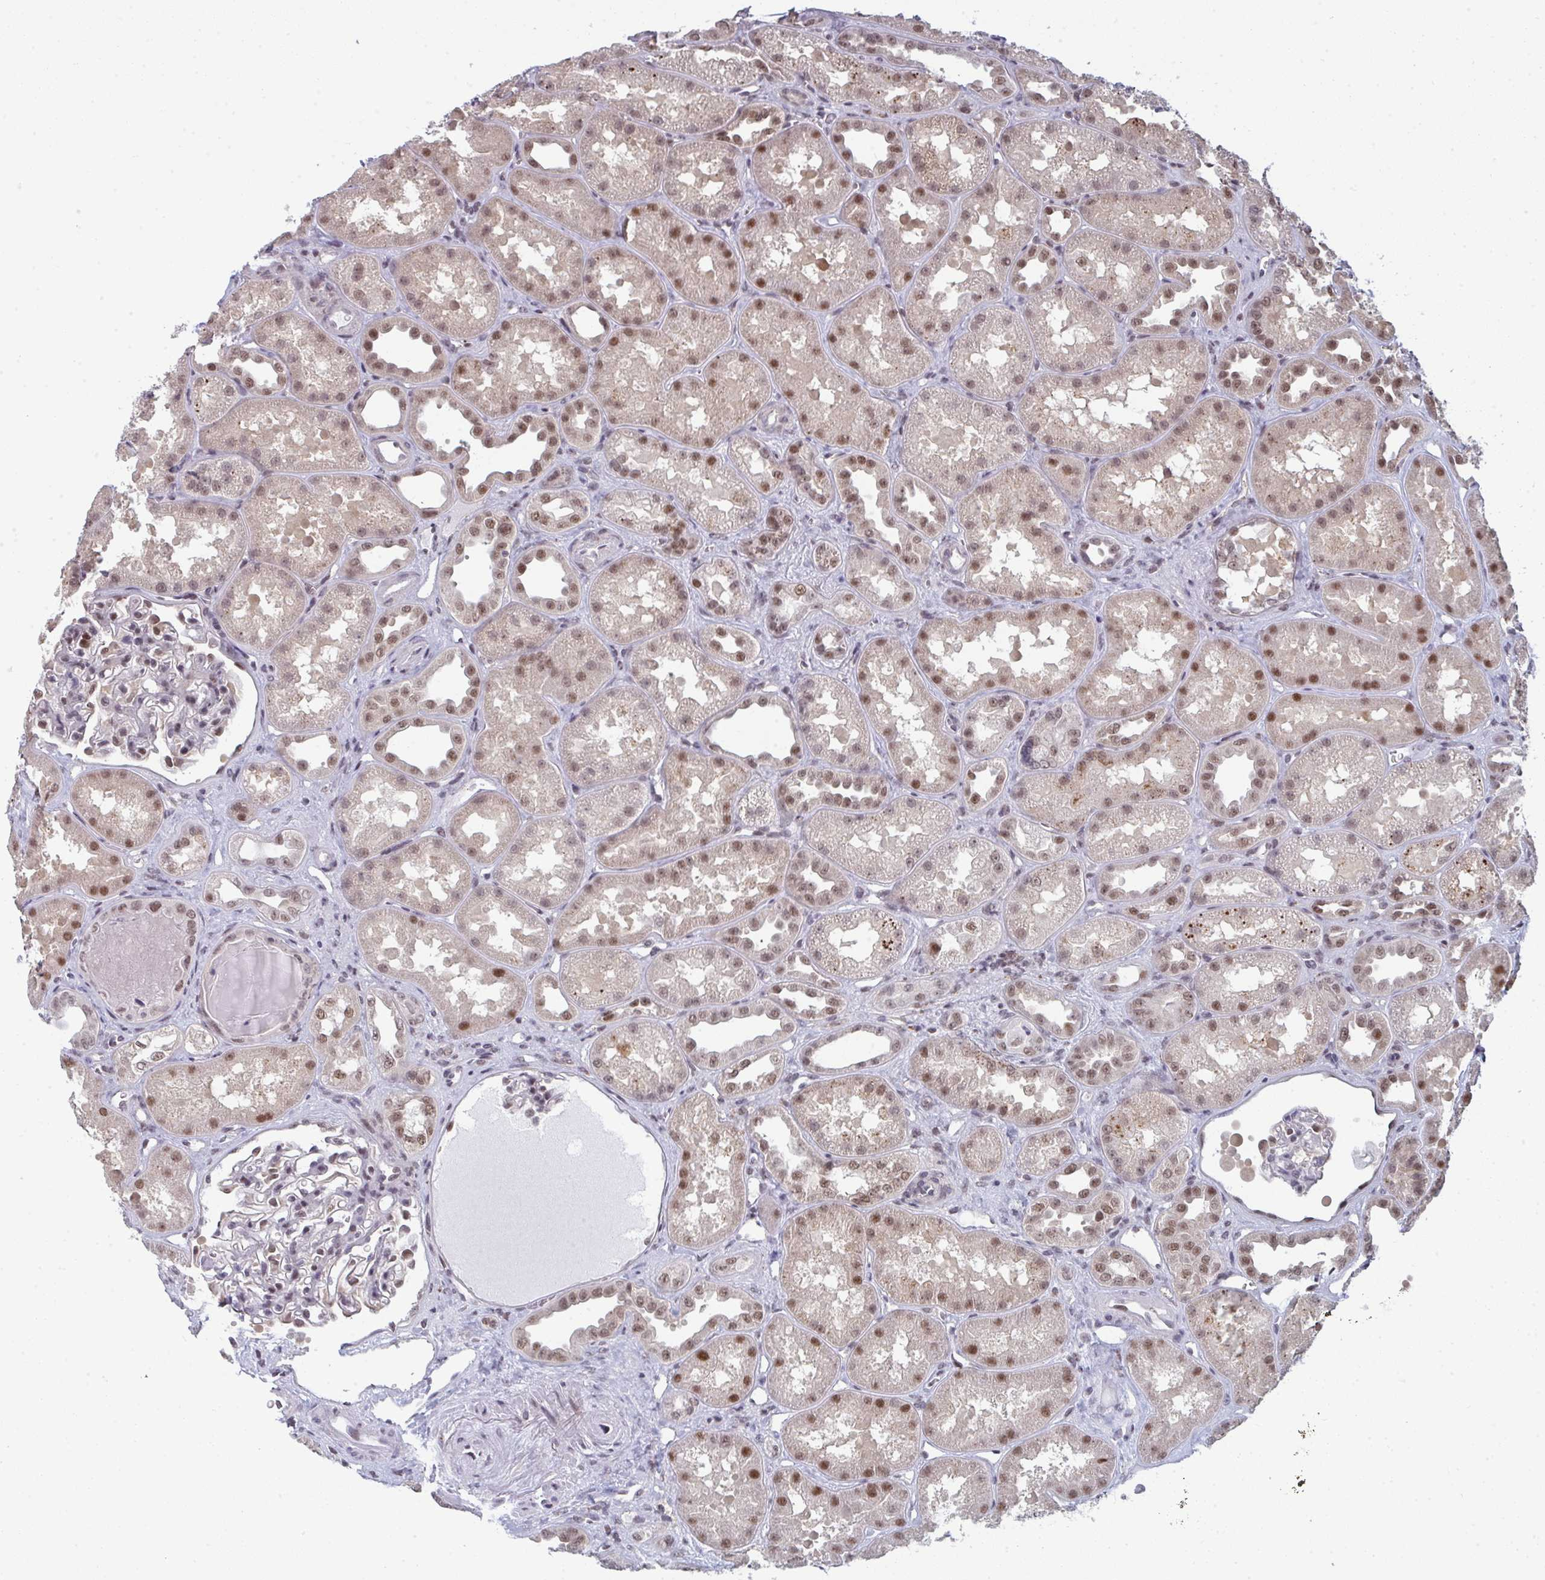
{"staining": {"intensity": "moderate", "quantity": "<25%", "location": "nuclear"}, "tissue": "kidney", "cell_type": "Cells in glomeruli", "image_type": "normal", "snomed": [{"axis": "morphology", "description": "Normal tissue, NOS"}, {"axis": "topography", "description": "Kidney"}], "caption": "High-power microscopy captured an IHC micrograph of normal kidney, revealing moderate nuclear positivity in about <25% of cells in glomeruli.", "gene": "ATF1", "patient": {"sex": "male", "age": 61}}